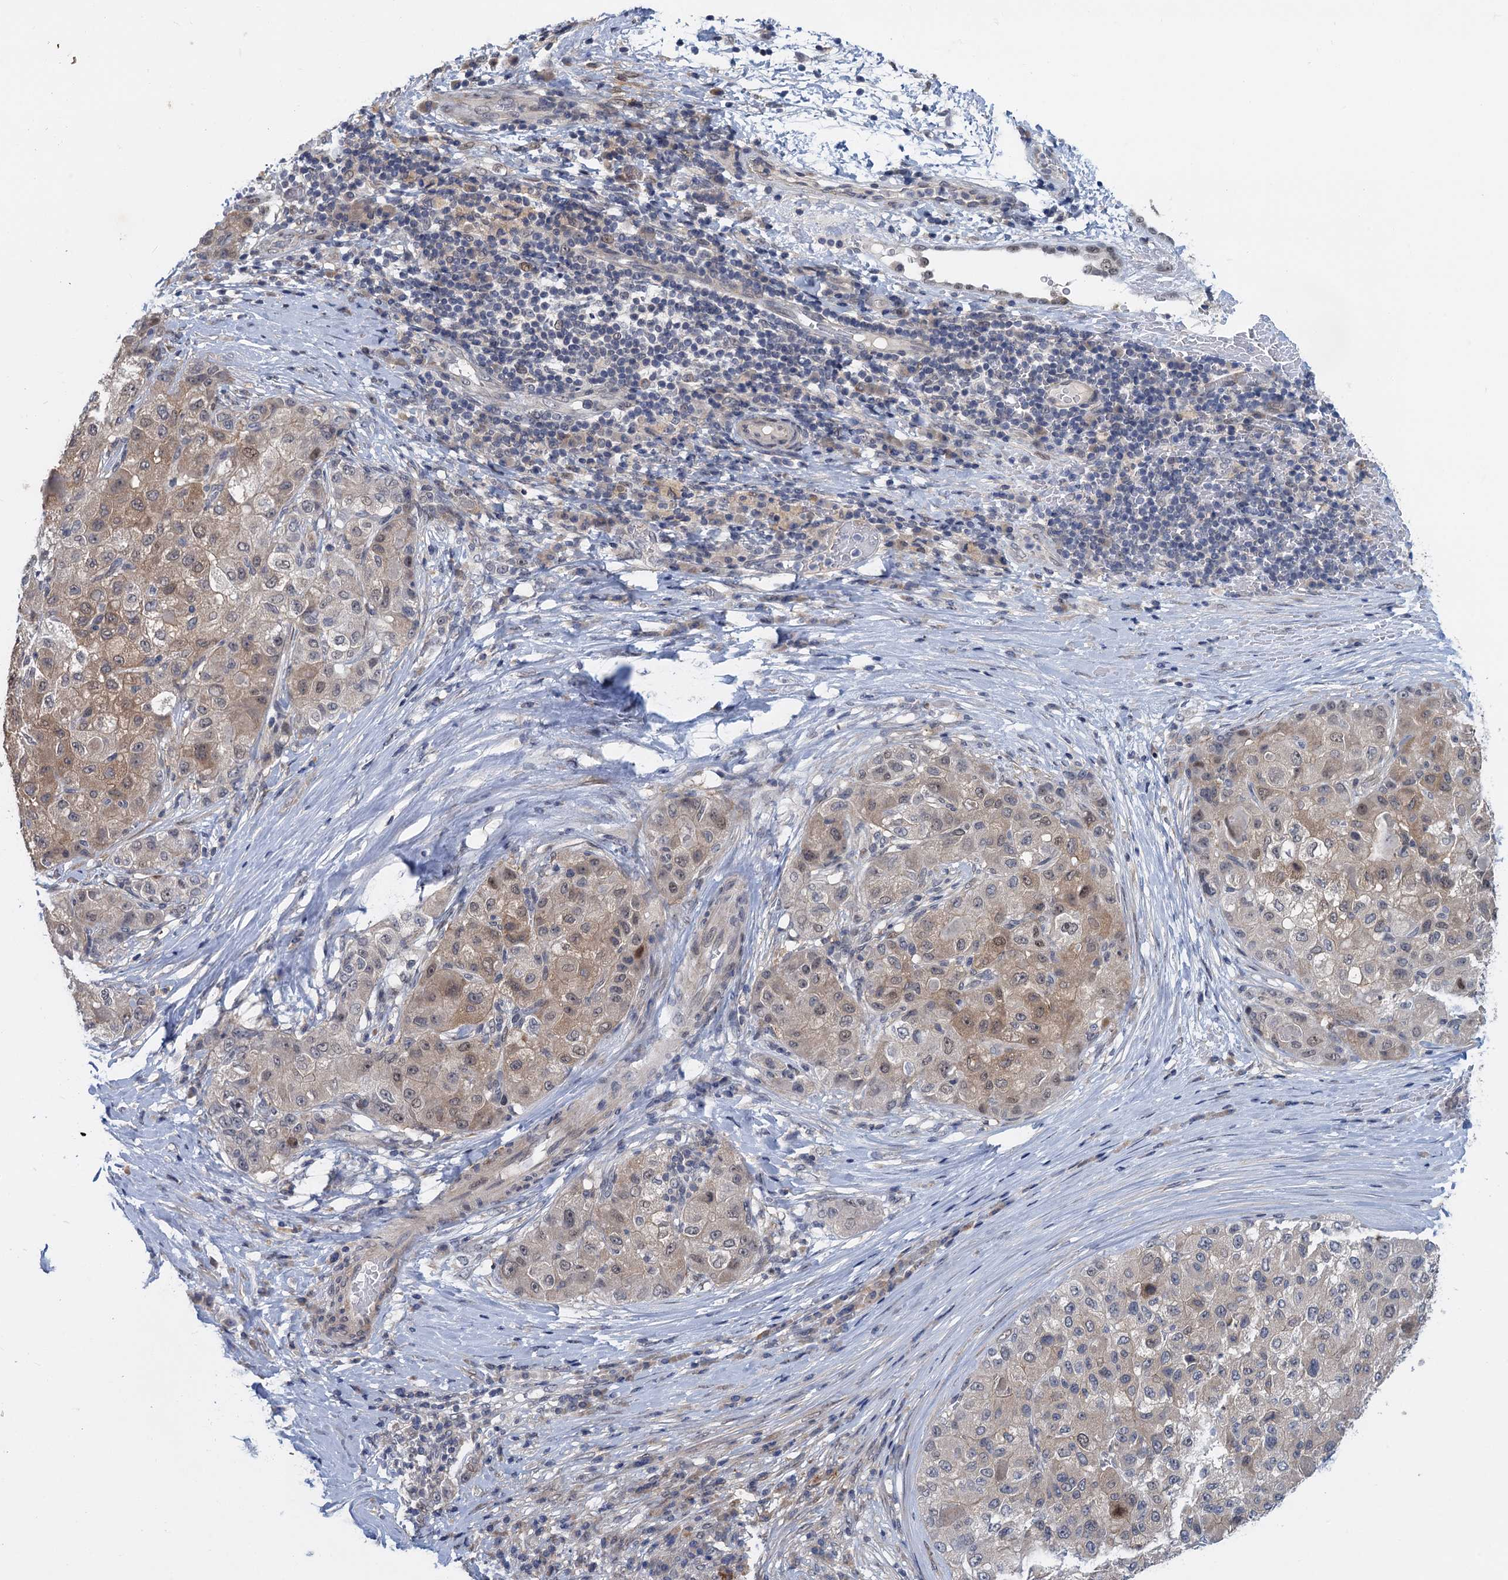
{"staining": {"intensity": "weak", "quantity": "25%-75%", "location": "cytoplasmic/membranous"}, "tissue": "liver cancer", "cell_type": "Tumor cells", "image_type": "cancer", "snomed": [{"axis": "morphology", "description": "Carcinoma, Hepatocellular, NOS"}, {"axis": "topography", "description": "Liver"}], "caption": "IHC of human hepatocellular carcinoma (liver) reveals low levels of weak cytoplasmic/membranous positivity in about 25%-75% of tumor cells.", "gene": "MRFAP1", "patient": {"sex": "male", "age": 80}}